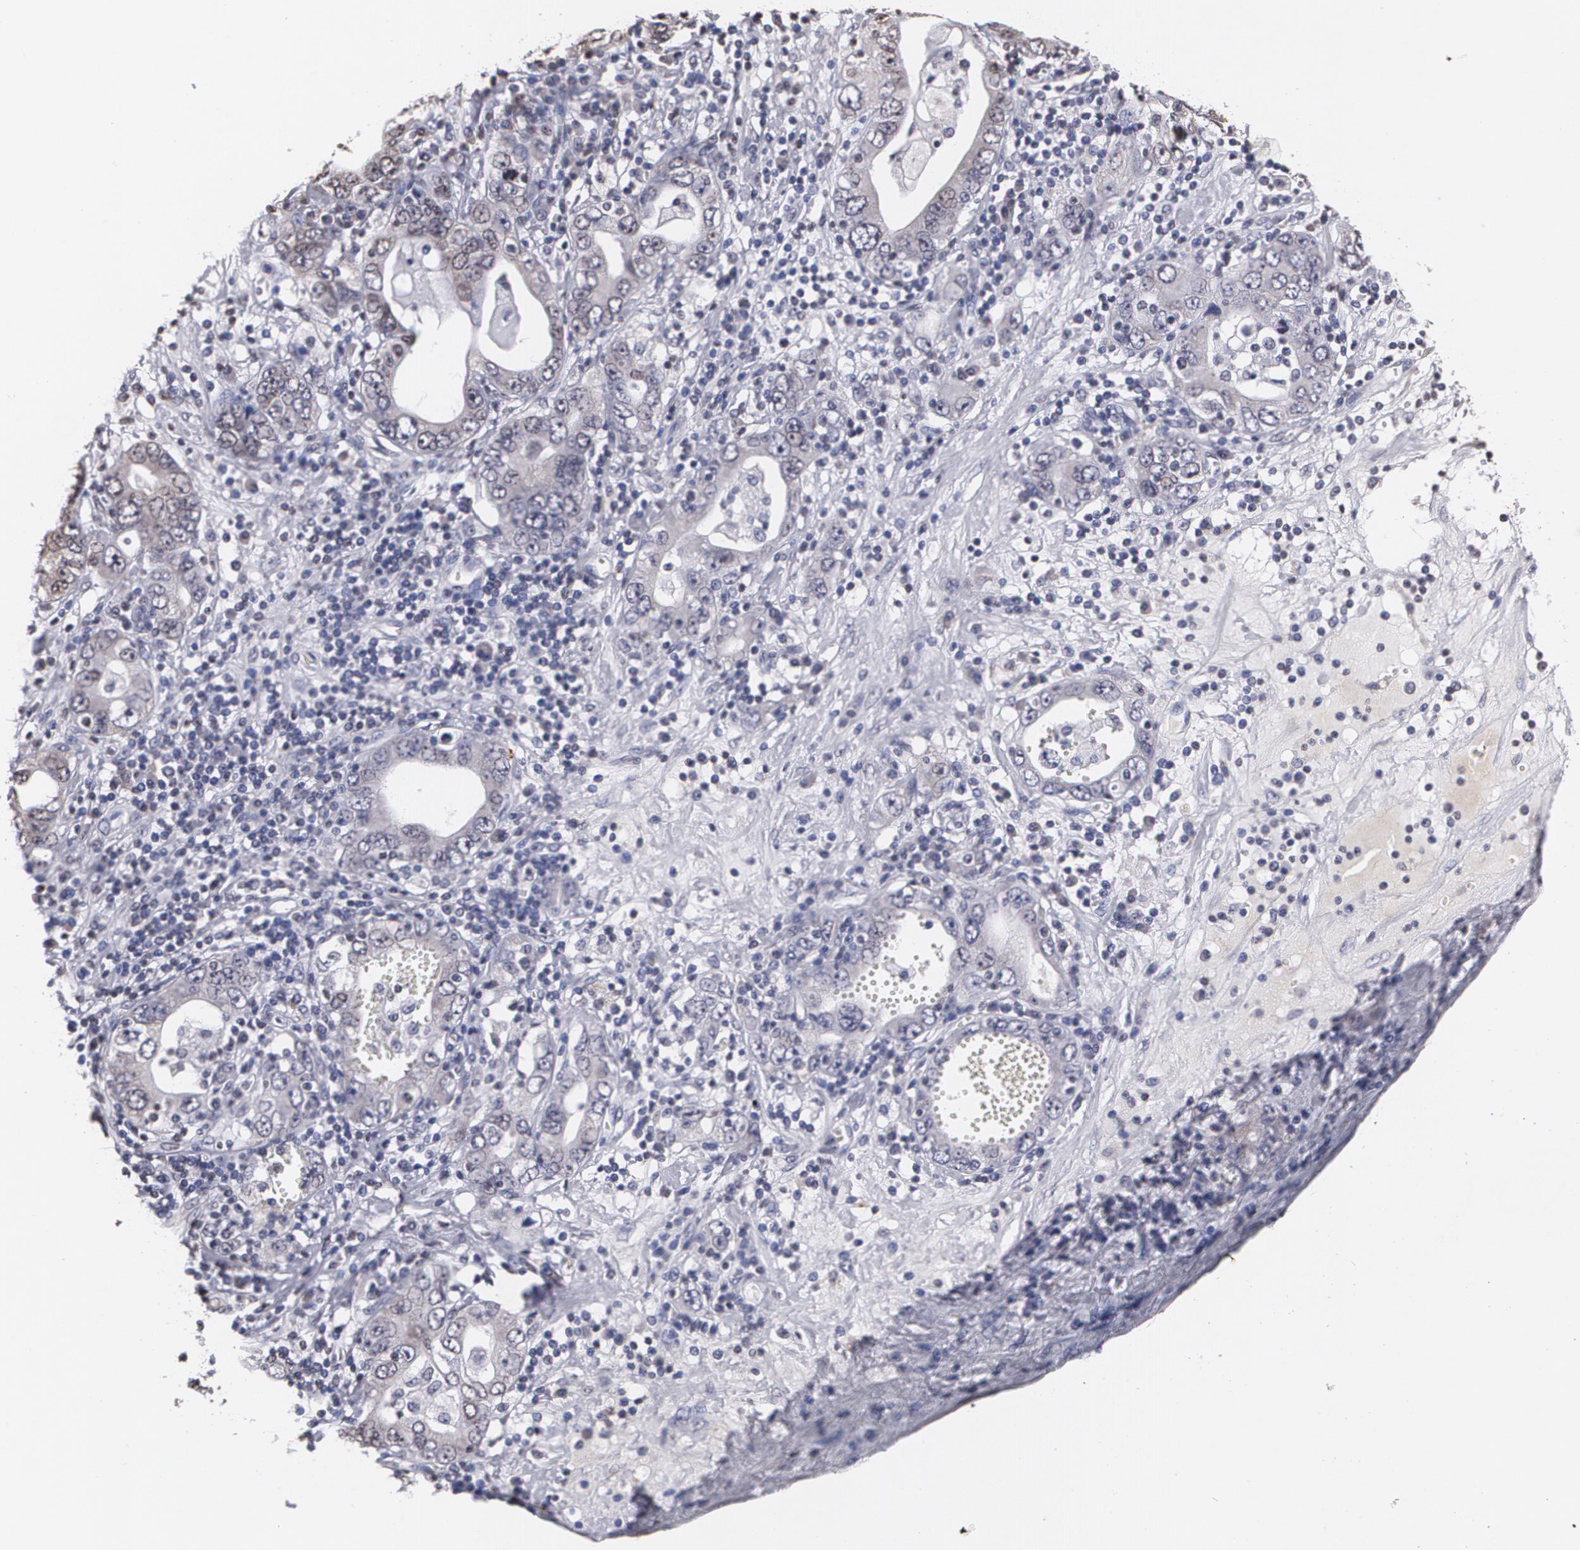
{"staining": {"intensity": "weak", "quantity": "<25%", "location": "cytoplasmic/membranous"}, "tissue": "stomach cancer", "cell_type": "Tumor cells", "image_type": "cancer", "snomed": [{"axis": "morphology", "description": "Adenocarcinoma, NOS"}, {"axis": "topography", "description": "Stomach, lower"}], "caption": "Micrograph shows no significant protein staining in tumor cells of adenocarcinoma (stomach). Brightfield microscopy of immunohistochemistry (IHC) stained with DAB (brown) and hematoxylin (blue), captured at high magnification.", "gene": "MVP", "patient": {"sex": "female", "age": 93}}